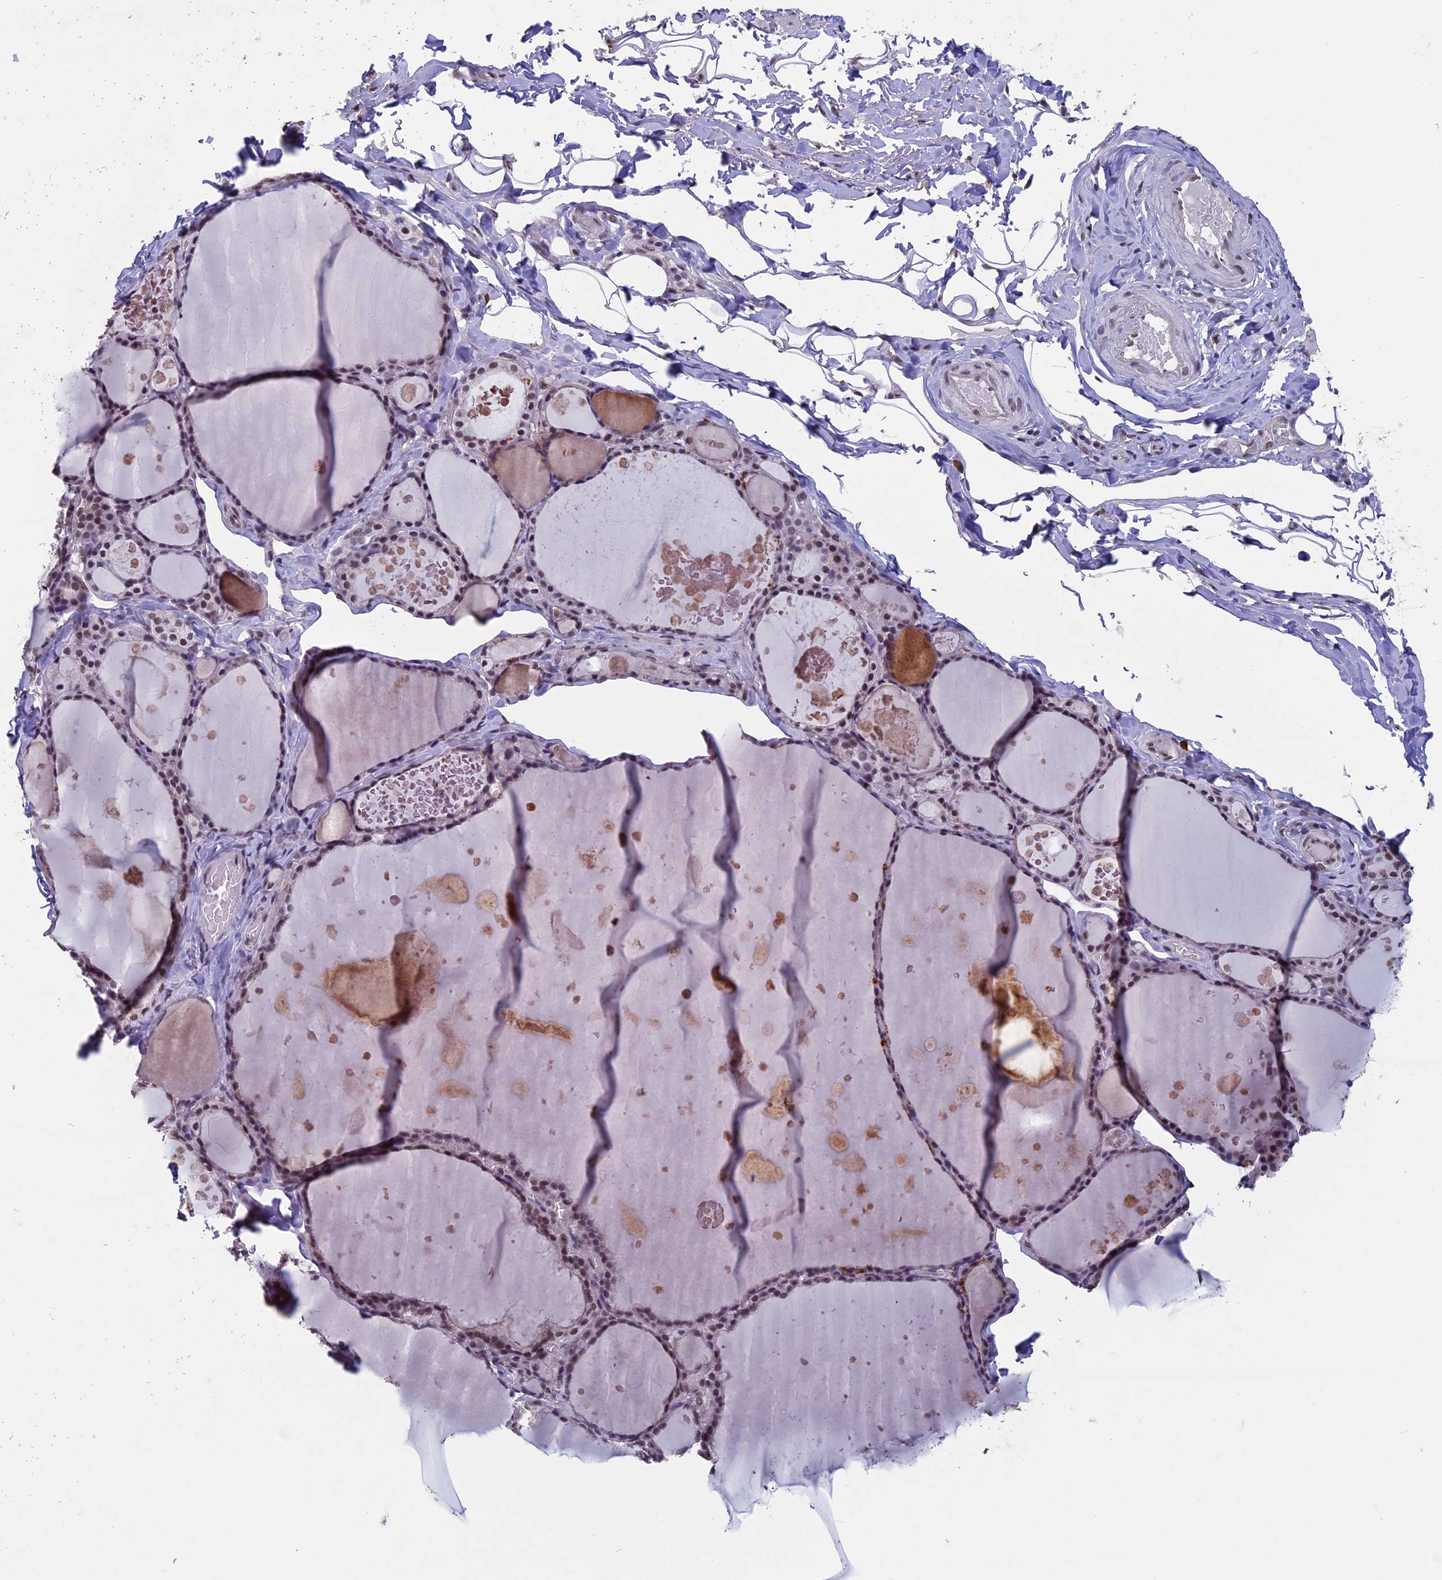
{"staining": {"intensity": "moderate", "quantity": ">75%", "location": "nuclear"}, "tissue": "thyroid gland", "cell_type": "Glandular cells", "image_type": "normal", "snomed": [{"axis": "morphology", "description": "Normal tissue, NOS"}, {"axis": "topography", "description": "Thyroid gland"}], "caption": "Glandular cells reveal medium levels of moderate nuclear staining in about >75% of cells in benign human thyroid gland.", "gene": "RNF40", "patient": {"sex": "male", "age": 56}}